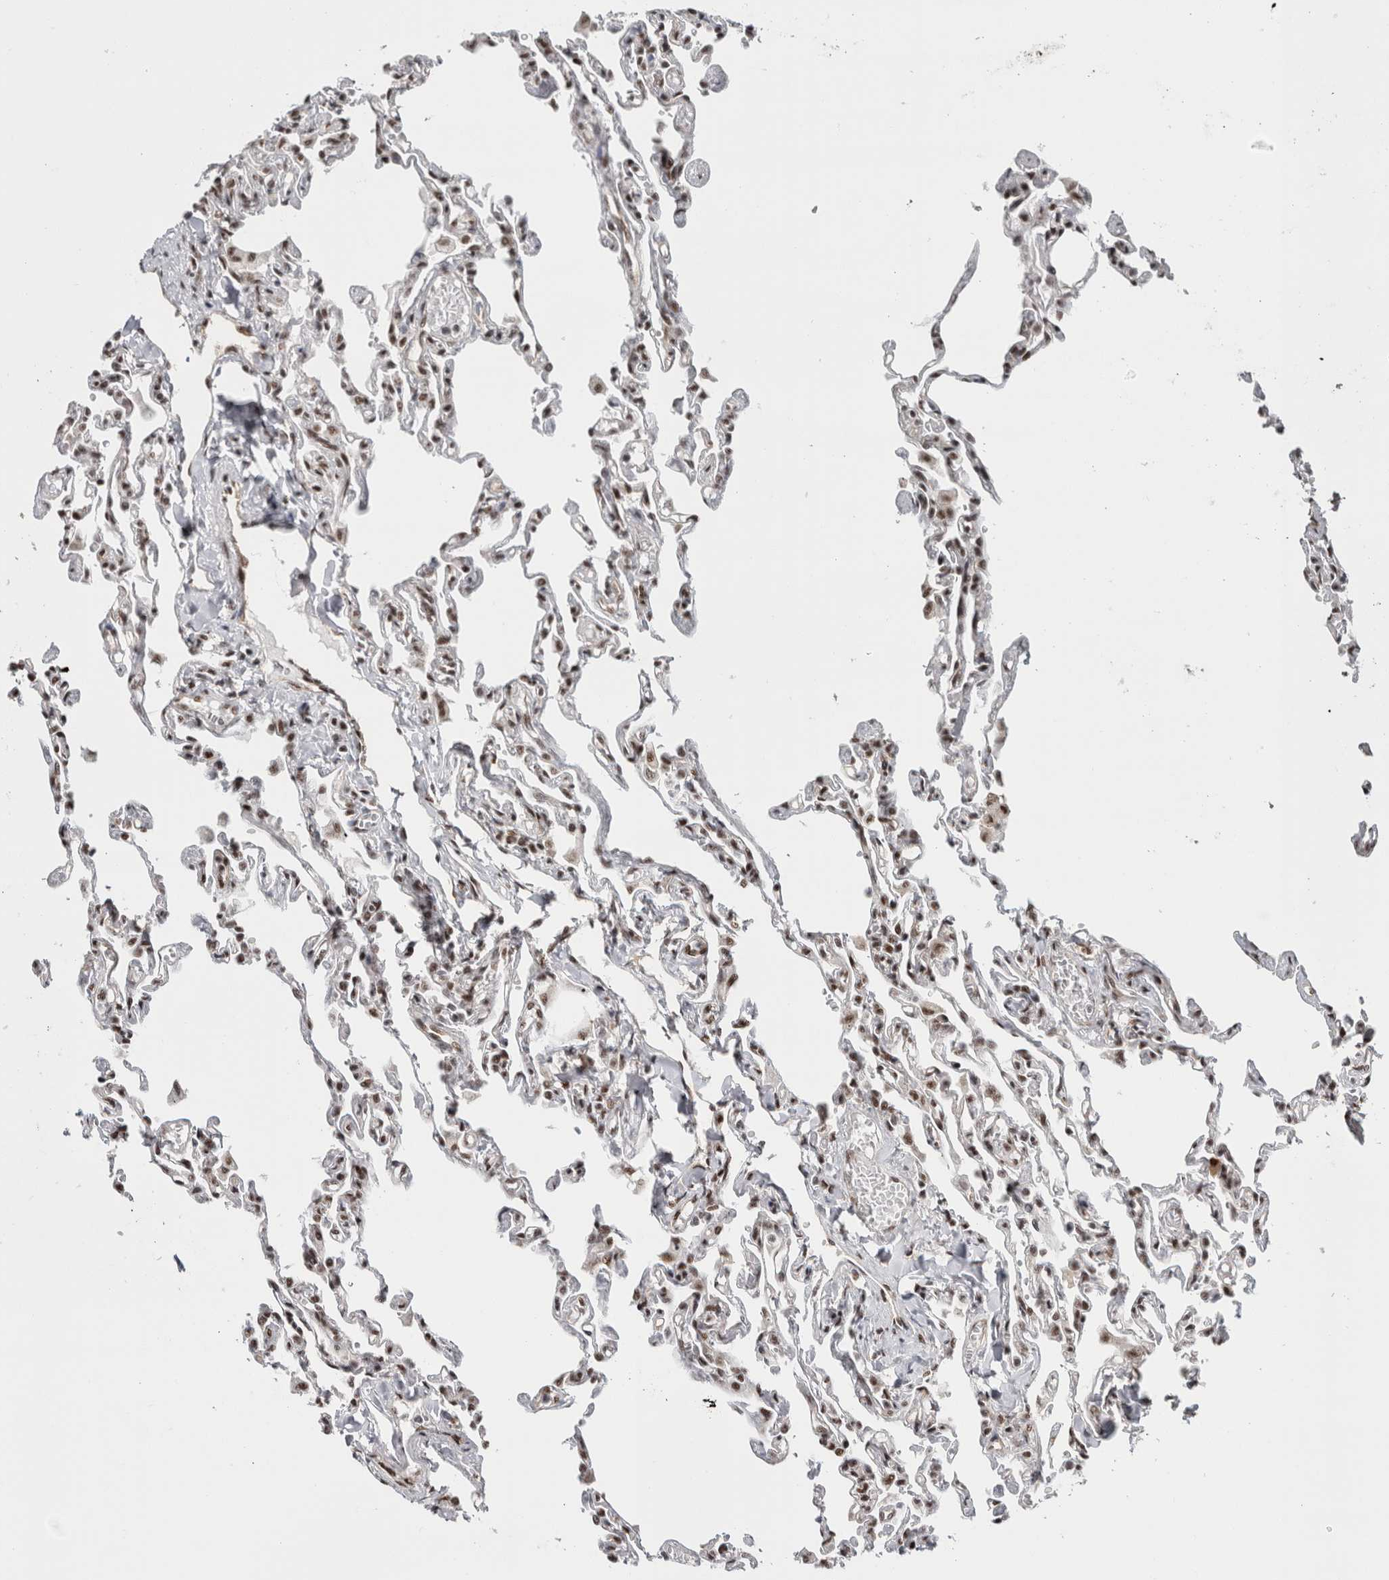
{"staining": {"intensity": "moderate", "quantity": ">75%", "location": "nuclear"}, "tissue": "lung", "cell_type": "Alveolar cells", "image_type": "normal", "snomed": [{"axis": "morphology", "description": "Normal tissue, NOS"}, {"axis": "topography", "description": "Lung"}], "caption": "IHC of normal human lung reveals medium levels of moderate nuclear expression in about >75% of alveolar cells.", "gene": "MKNK1", "patient": {"sex": "male", "age": 21}}